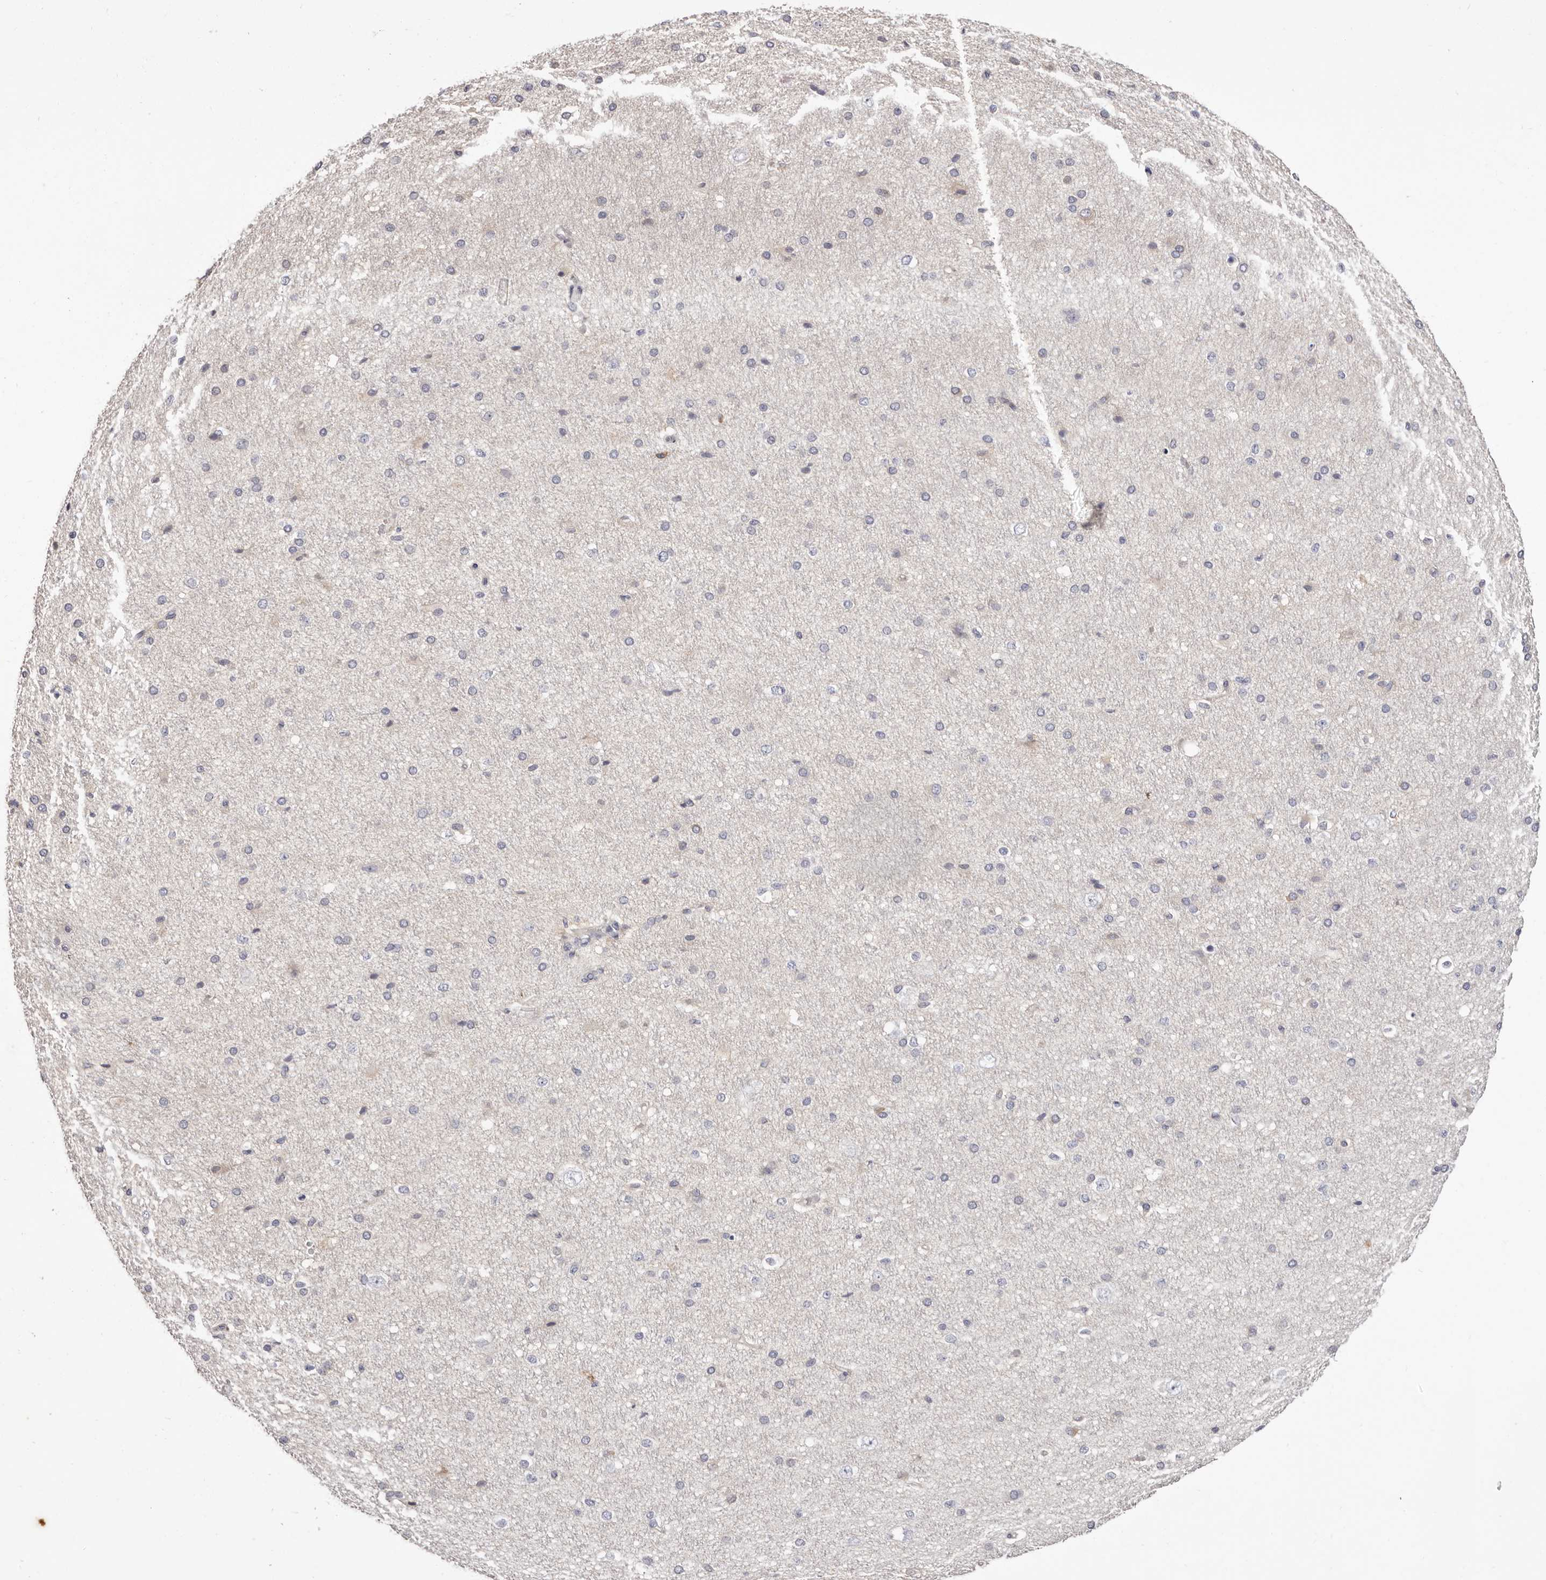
{"staining": {"intensity": "negative", "quantity": "none", "location": "none"}, "tissue": "cerebral cortex", "cell_type": "Endothelial cells", "image_type": "normal", "snomed": [{"axis": "morphology", "description": "Normal tissue, NOS"}, {"axis": "morphology", "description": "Developmental malformation"}, {"axis": "topography", "description": "Cerebral cortex"}], "caption": "This histopathology image is of normal cerebral cortex stained with immunohistochemistry (IHC) to label a protein in brown with the nuclei are counter-stained blue. There is no expression in endothelial cells. (Stains: DAB immunohistochemistry with hematoxylin counter stain, Microscopy: brightfield microscopy at high magnification).", "gene": "STK16", "patient": {"sex": "female", "age": 30}}